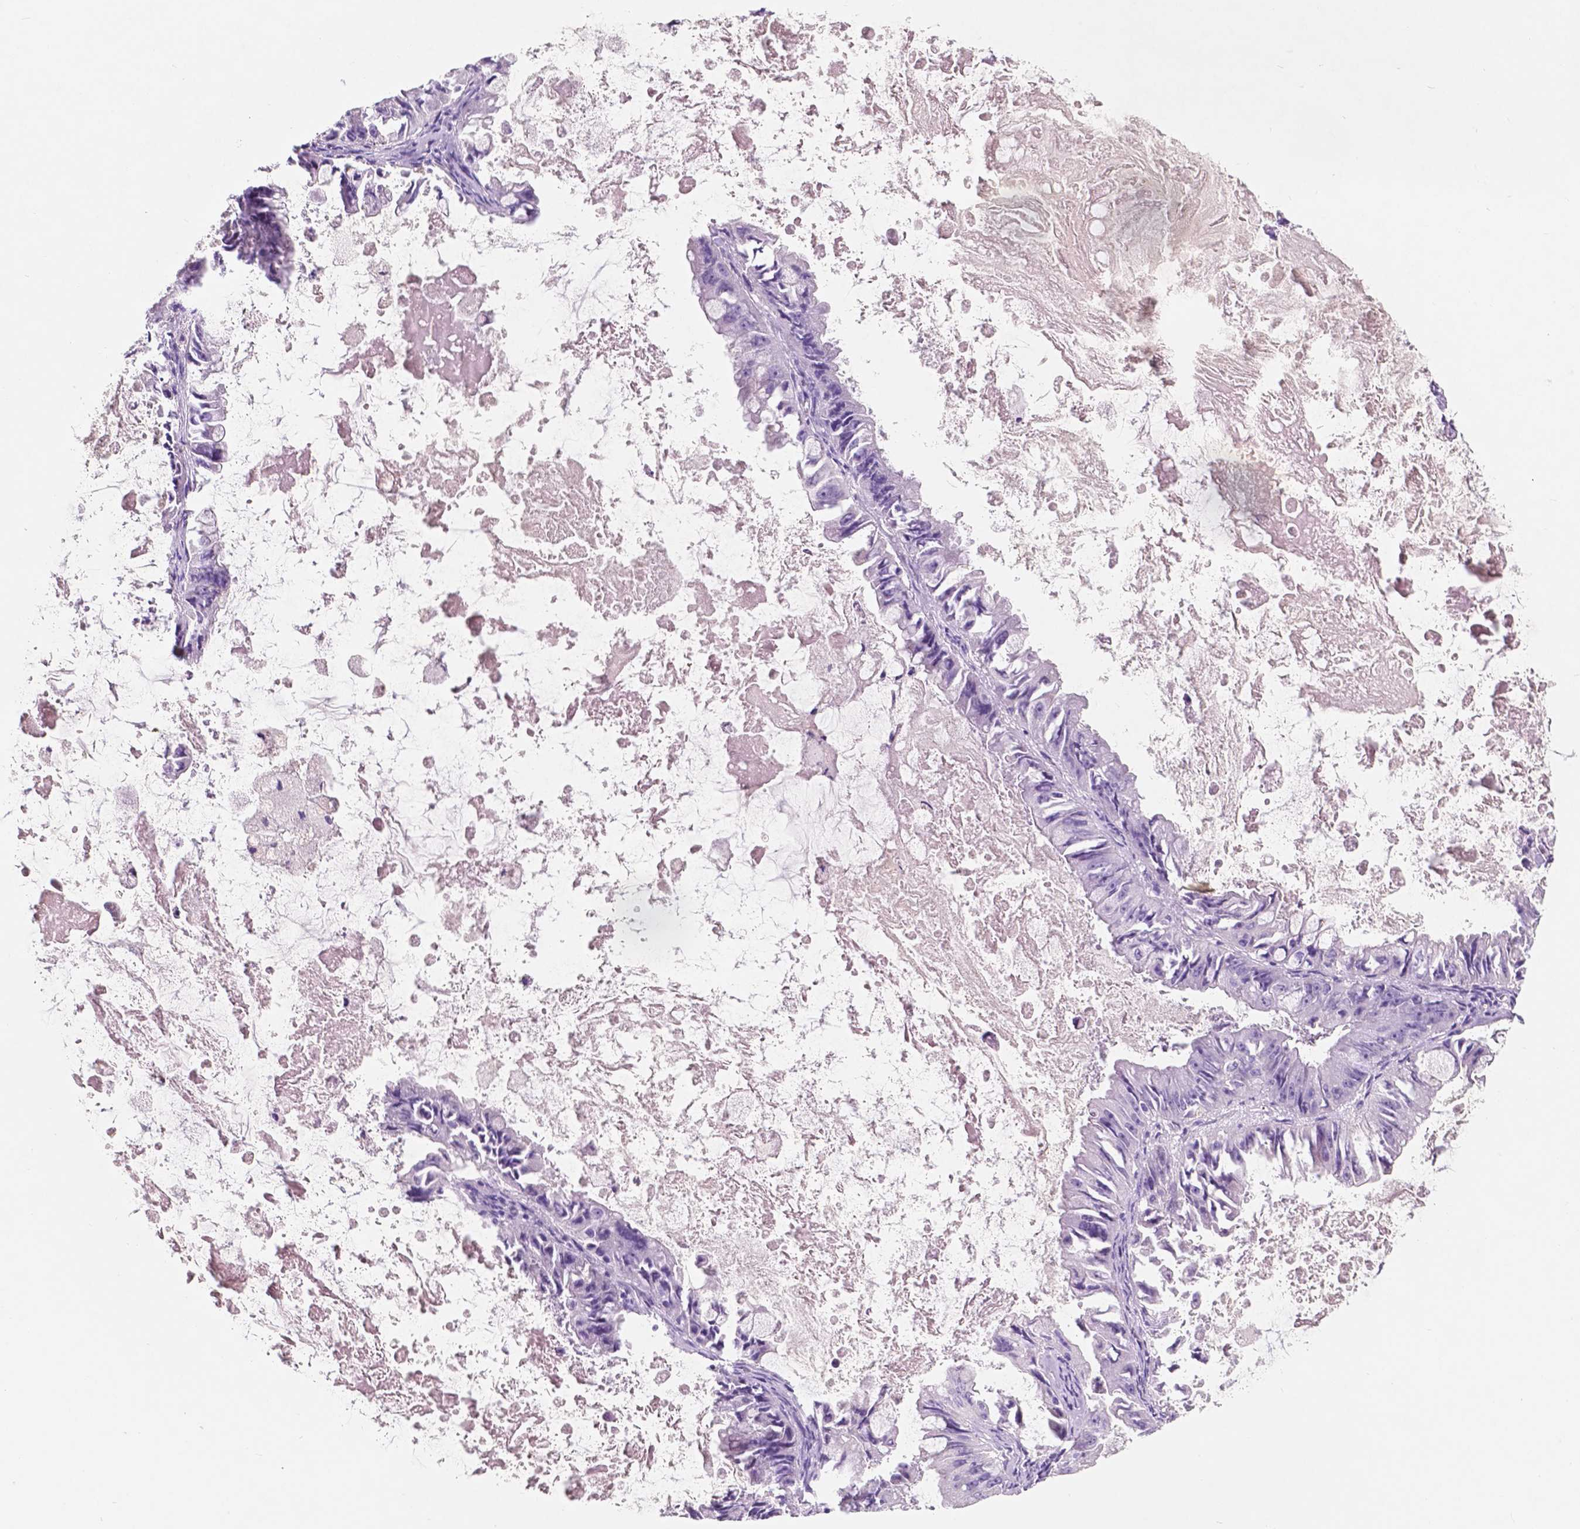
{"staining": {"intensity": "negative", "quantity": "none", "location": "none"}, "tissue": "ovarian cancer", "cell_type": "Tumor cells", "image_type": "cancer", "snomed": [{"axis": "morphology", "description": "Cystadenocarcinoma, mucinous, NOS"}, {"axis": "topography", "description": "Ovary"}], "caption": "DAB (3,3'-diaminobenzidine) immunohistochemical staining of human ovarian mucinous cystadenocarcinoma reveals no significant expression in tumor cells.", "gene": "CUZD1", "patient": {"sex": "female", "age": 61}}